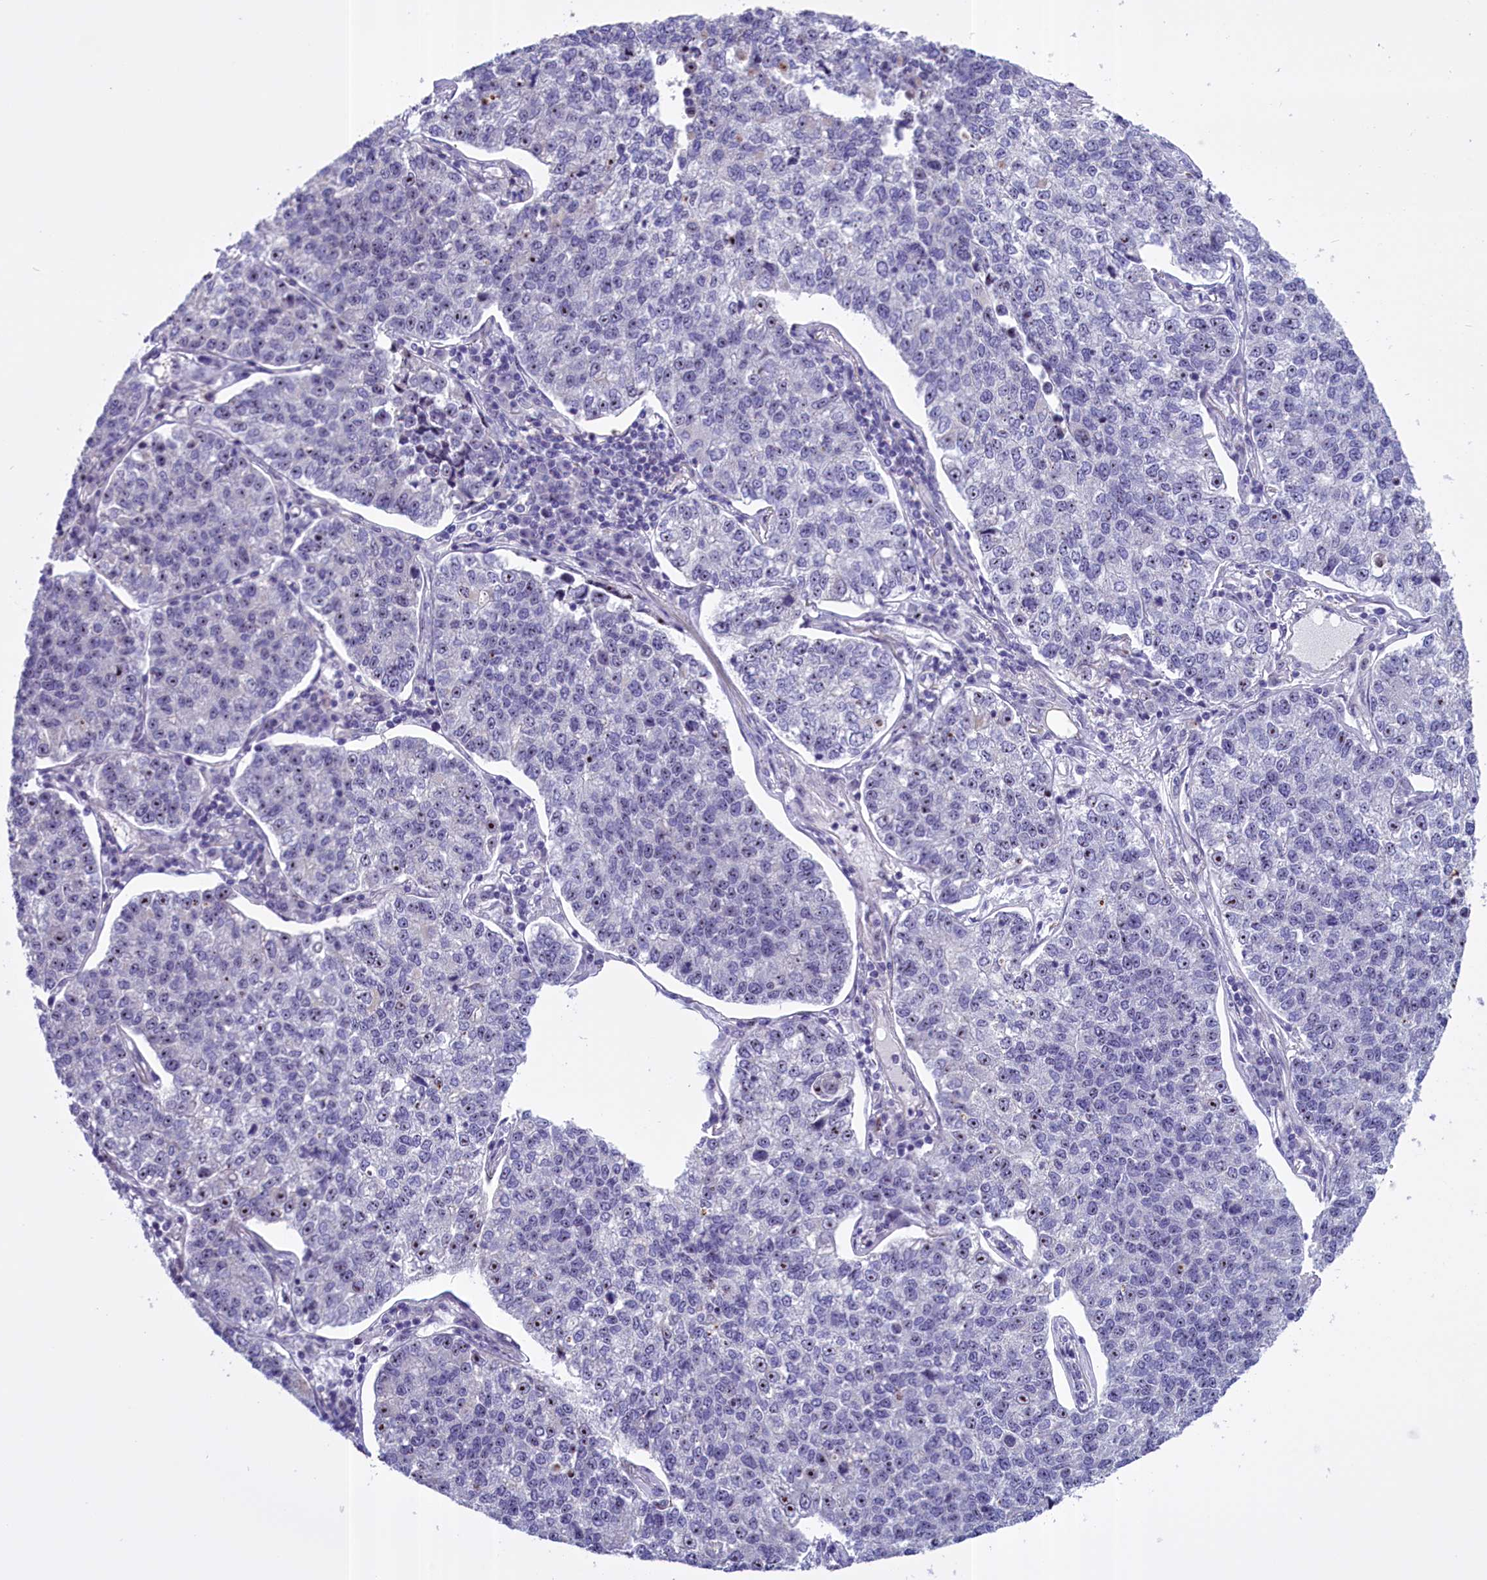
{"staining": {"intensity": "moderate", "quantity": "<25%", "location": "nuclear"}, "tissue": "lung cancer", "cell_type": "Tumor cells", "image_type": "cancer", "snomed": [{"axis": "morphology", "description": "Adenocarcinoma, NOS"}, {"axis": "topography", "description": "Lung"}], "caption": "Lung cancer stained for a protein (brown) demonstrates moderate nuclear positive expression in approximately <25% of tumor cells.", "gene": "TBL3", "patient": {"sex": "male", "age": 49}}